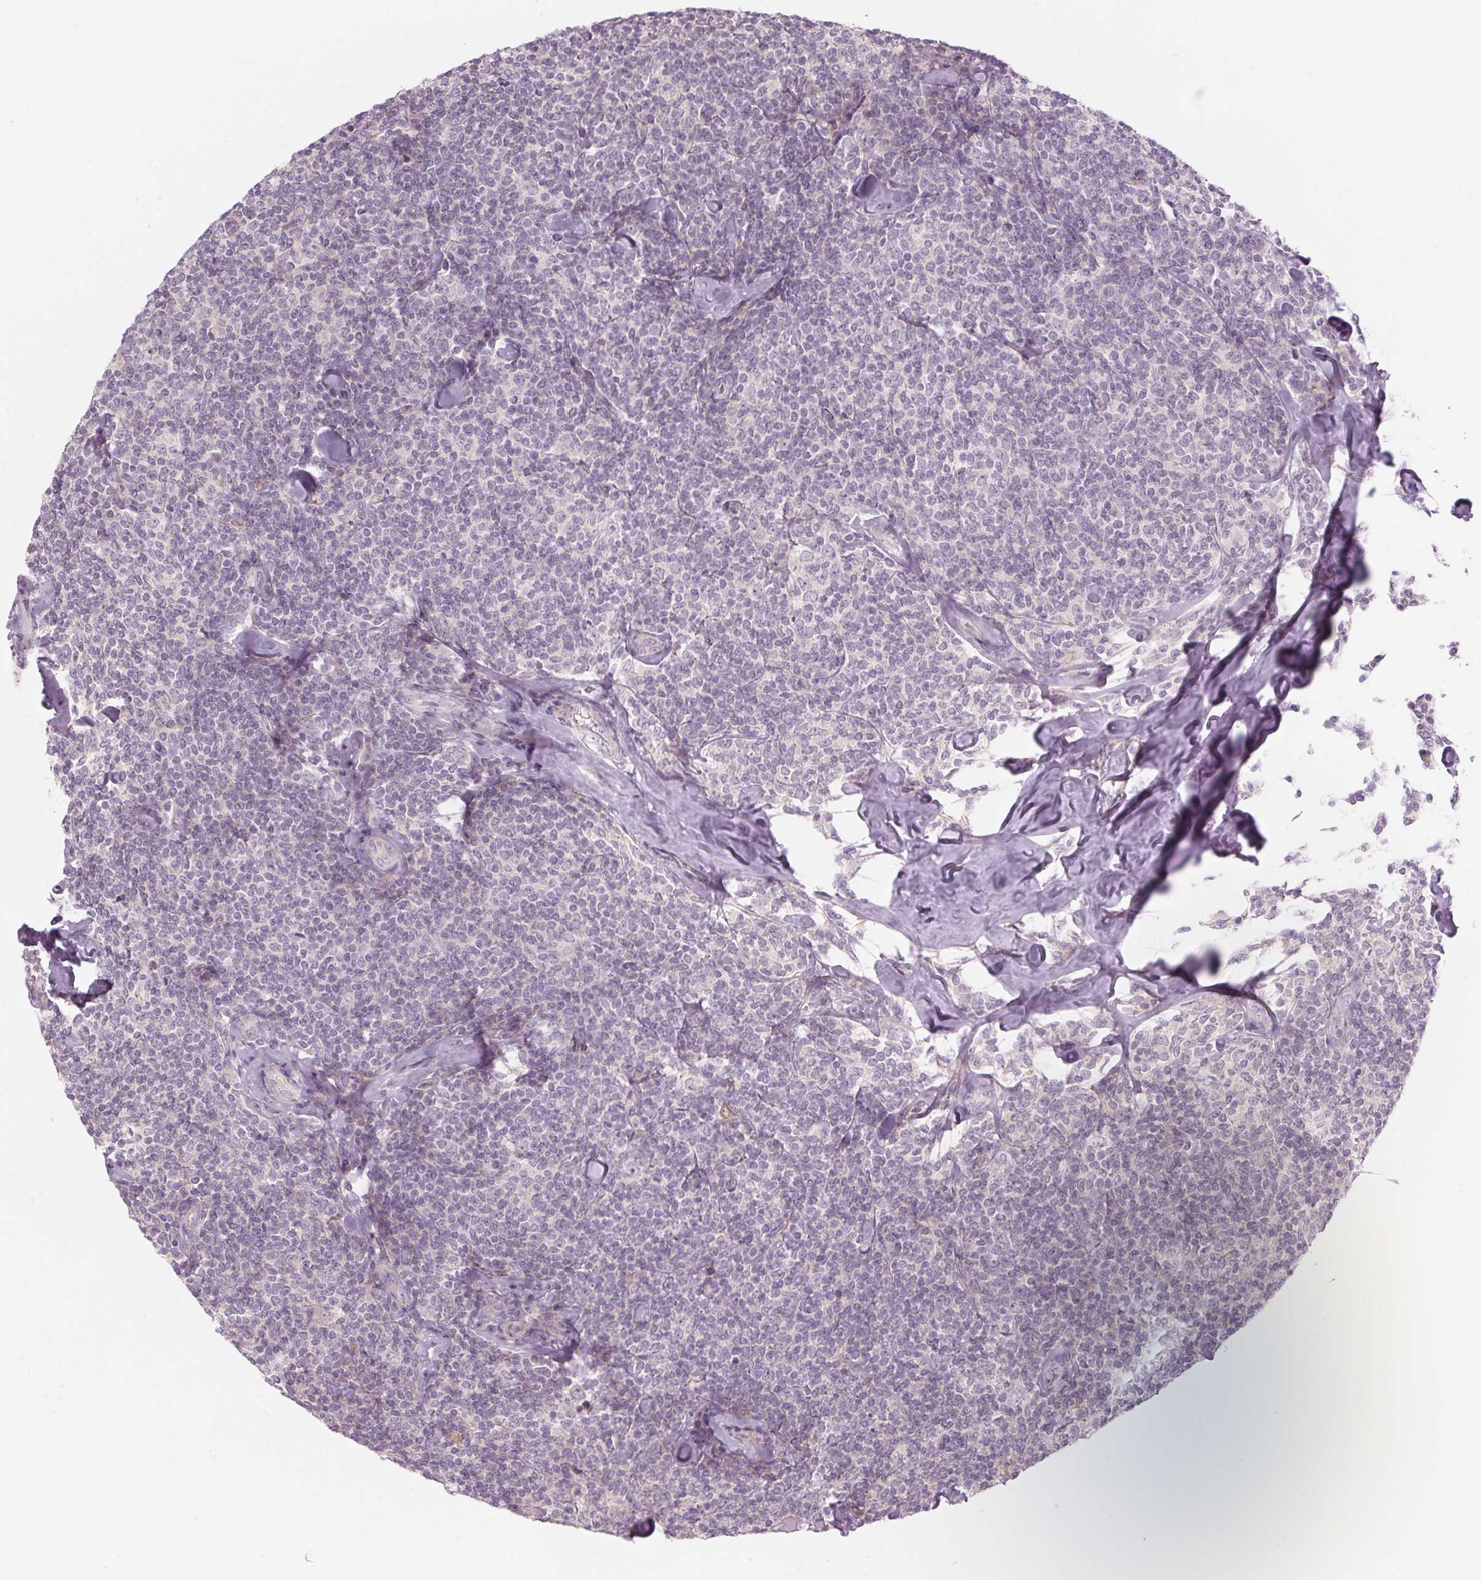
{"staining": {"intensity": "negative", "quantity": "none", "location": "none"}, "tissue": "lymphoma", "cell_type": "Tumor cells", "image_type": "cancer", "snomed": [{"axis": "morphology", "description": "Malignant lymphoma, non-Hodgkin's type, Low grade"}, {"axis": "topography", "description": "Lymph node"}], "caption": "Tumor cells show no significant staining in lymphoma. Nuclei are stained in blue.", "gene": "GNMT", "patient": {"sex": "female", "age": 56}}